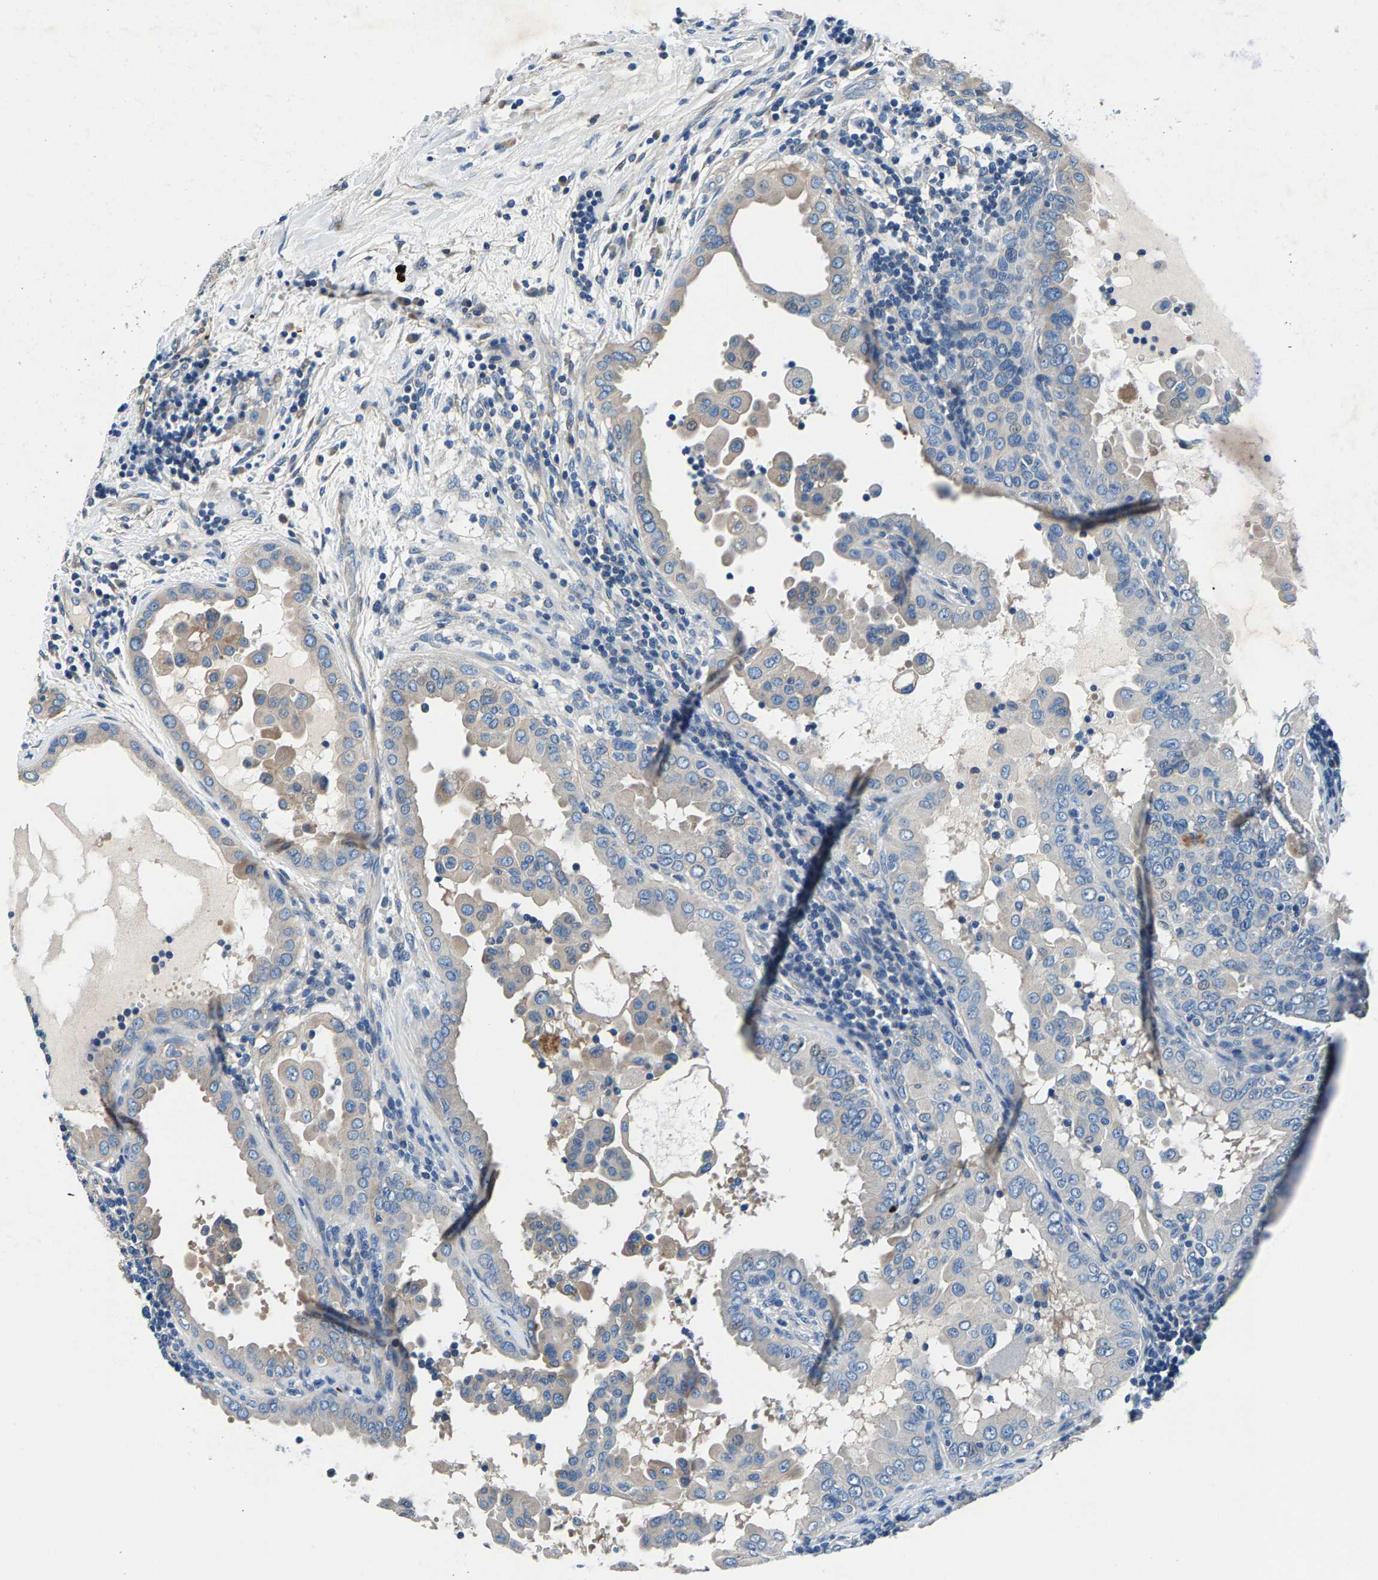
{"staining": {"intensity": "weak", "quantity": "25%-75%", "location": "cytoplasmic/membranous"}, "tissue": "thyroid cancer", "cell_type": "Tumor cells", "image_type": "cancer", "snomed": [{"axis": "morphology", "description": "Papillary adenocarcinoma, NOS"}, {"axis": "topography", "description": "Thyroid gland"}], "caption": "Tumor cells reveal low levels of weak cytoplasmic/membranous staining in about 25%-75% of cells in human thyroid cancer.", "gene": "CDRT4", "patient": {"sex": "male", "age": 33}}